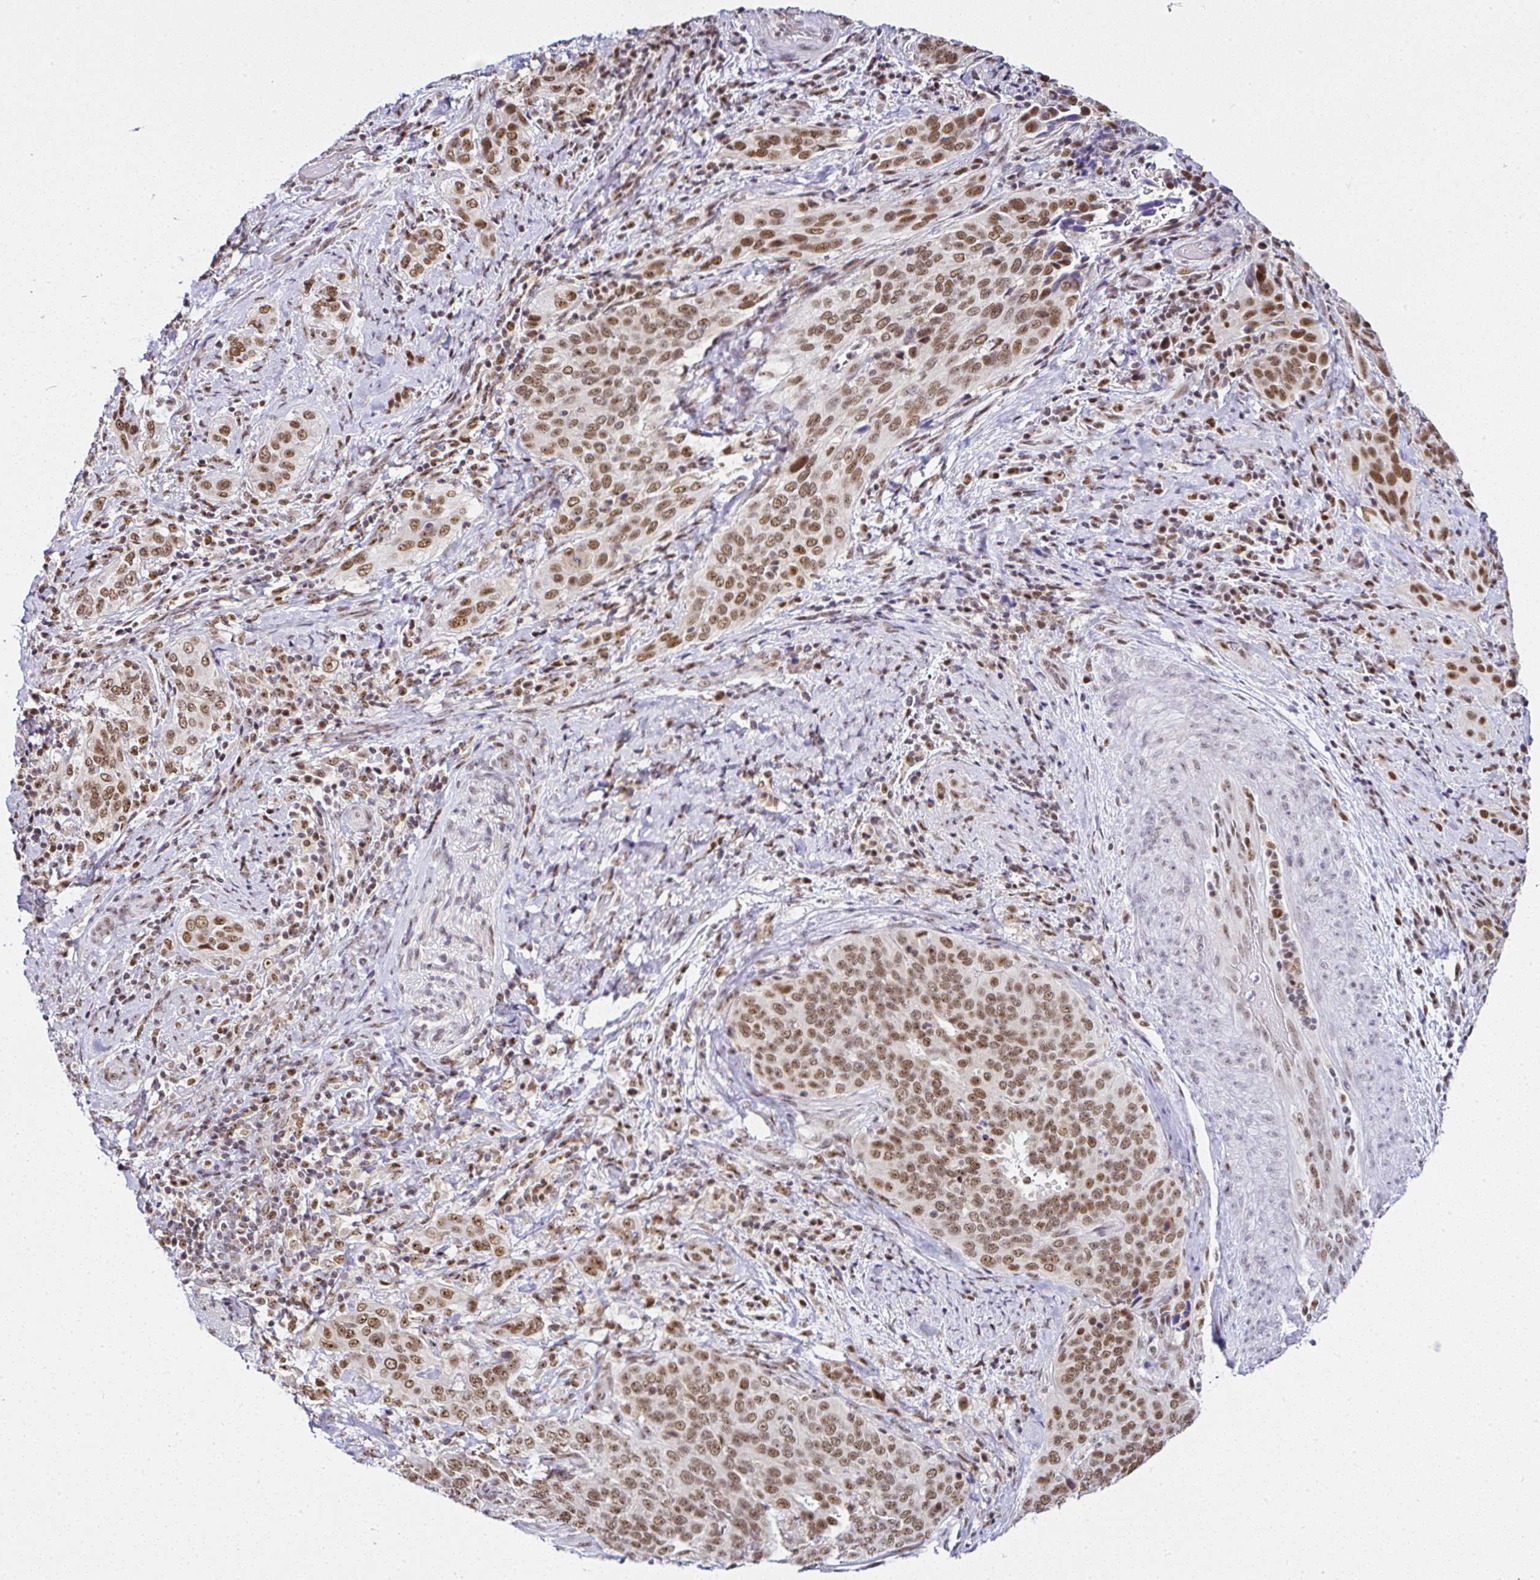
{"staining": {"intensity": "moderate", "quantity": ">75%", "location": "nuclear"}, "tissue": "cervical cancer", "cell_type": "Tumor cells", "image_type": "cancer", "snomed": [{"axis": "morphology", "description": "Squamous cell carcinoma, NOS"}, {"axis": "topography", "description": "Cervix"}], "caption": "Protein staining of cervical cancer tissue demonstrates moderate nuclear staining in approximately >75% of tumor cells. (DAB (3,3'-diaminobenzidine) IHC with brightfield microscopy, high magnification).", "gene": "PTPN2", "patient": {"sex": "female", "age": 38}}